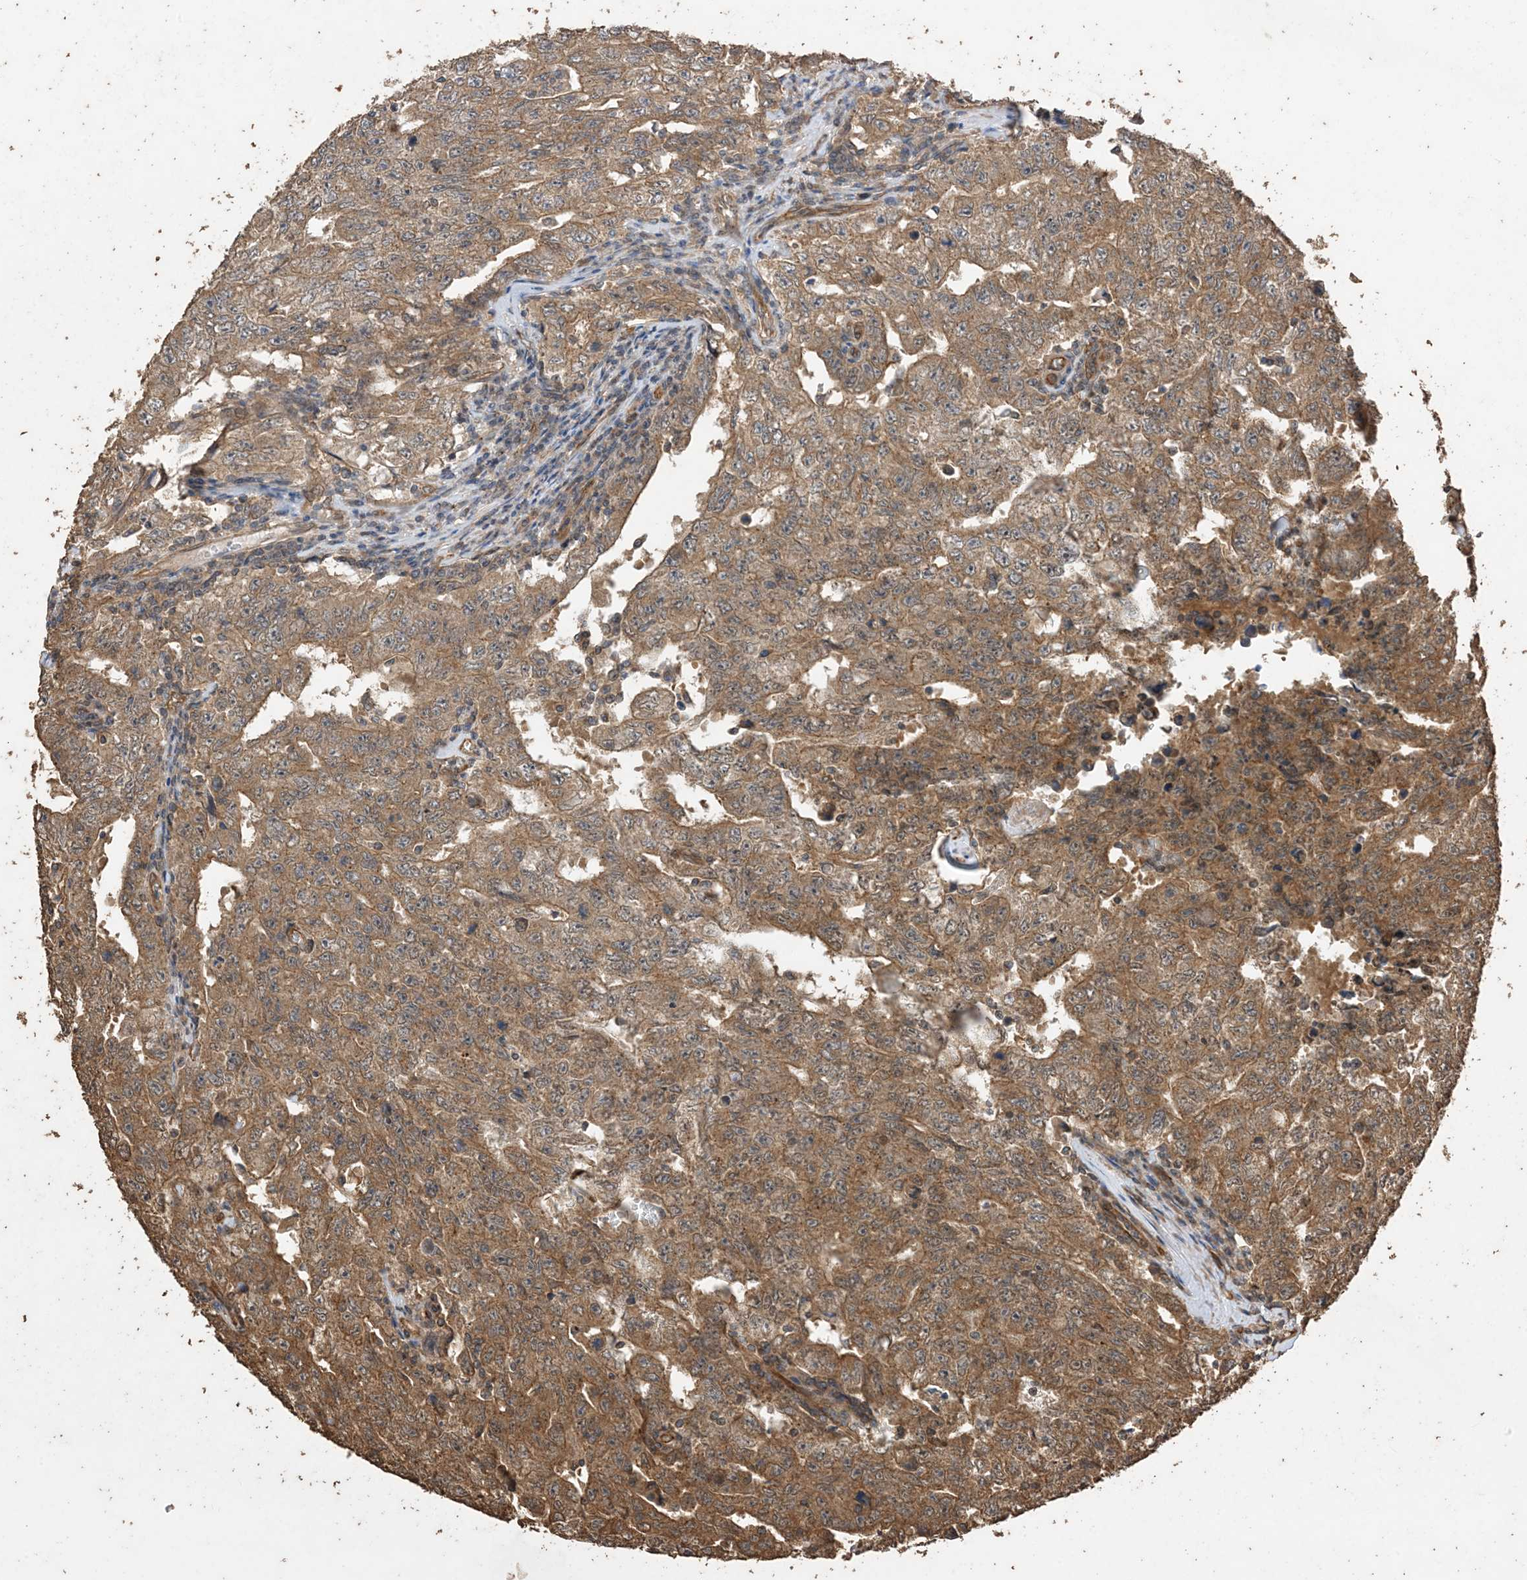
{"staining": {"intensity": "moderate", "quantity": ">75%", "location": "cytoplasmic/membranous"}, "tissue": "testis cancer", "cell_type": "Tumor cells", "image_type": "cancer", "snomed": [{"axis": "morphology", "description": "Carcinoma, Embryonal, NOS"}, {"axis": "topography", "description": "Testis"}], "caption": "DAB immunohistochemical staining of testis cancer reveals moderate cytoplasmic/membranous protein expression in approximately >75% of tumor cells.", "gene": "ZKSCAN5", "patient": {"sex": "male", "age": 26}}